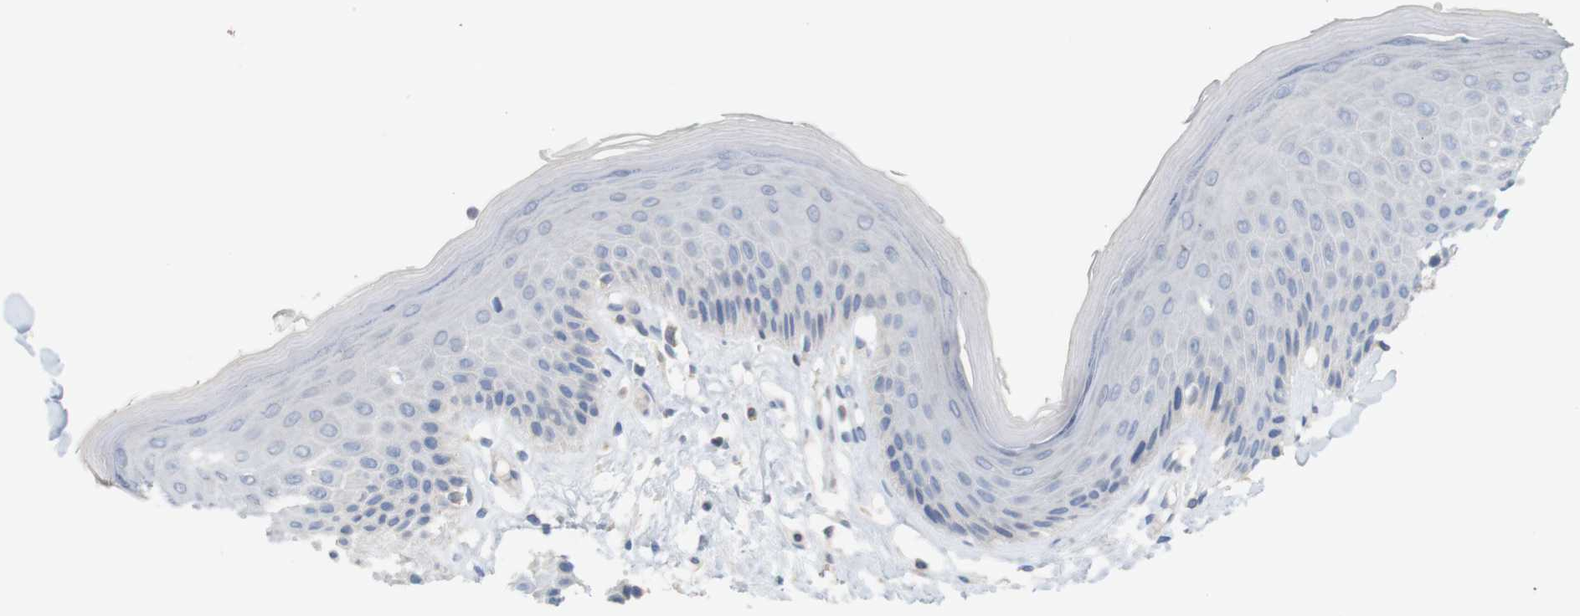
{"staining": {"intensity": "moderate", "quantity": "<25%", "location": "cytoplasmic/membranous"}, "tissue": "skin", "cell_type": "Epidermal cells", "image_type": "normal", "snomed": [{"axis": "morphology", "description": "Normal tissue, NOS"}, {"axis": "topography", "description": "Vulva"}], "caption": "Protein staining demonstrates moderate cytoplasmic/membranous positivity in approximately <25% of epidermal cells in unremarkable skin. Ihc stains the protein in brown and the nuclei are stained blue.", "gene": "ITPR1", "patient": {"sex": "female", "age": 73}}